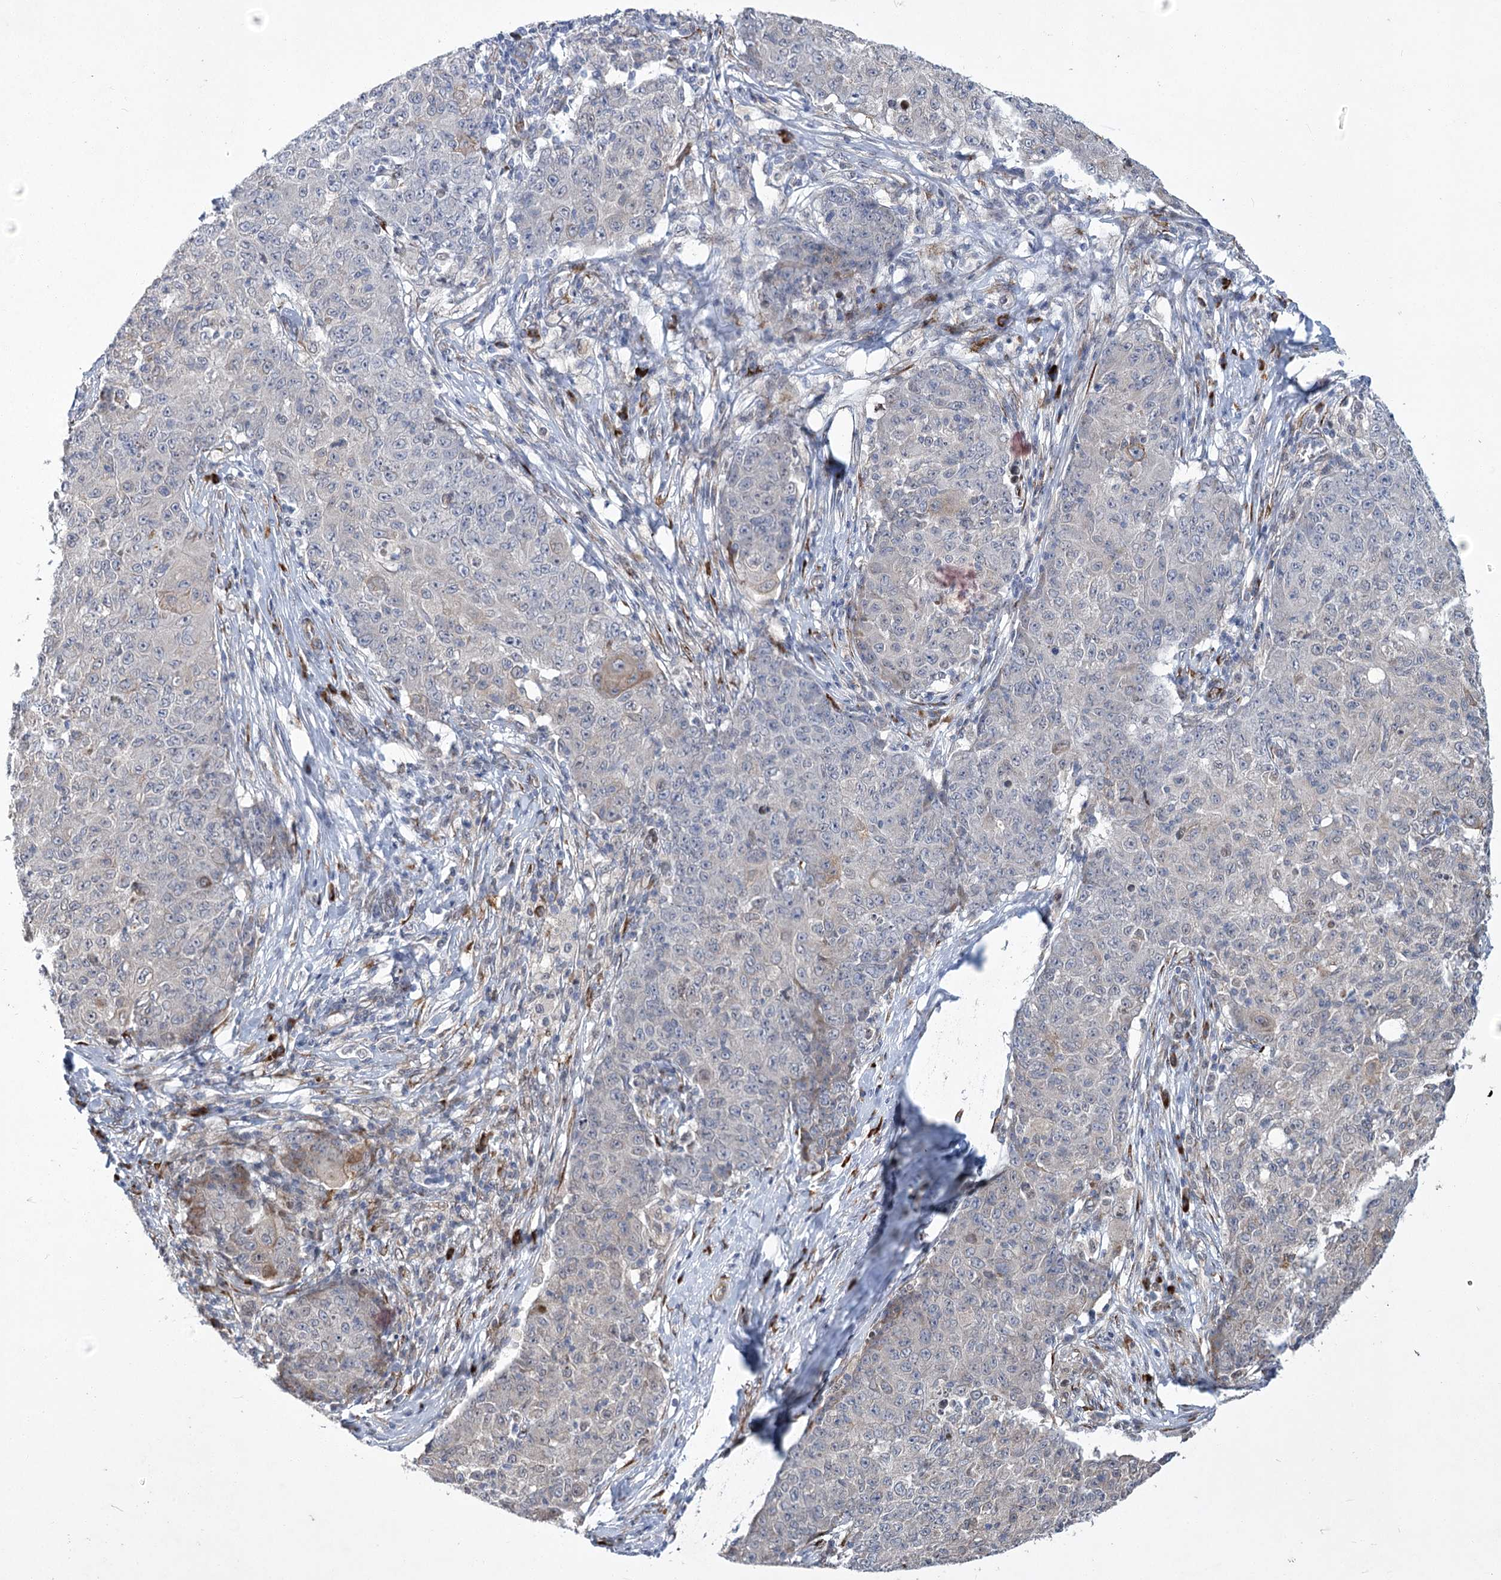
{"staining": {"intensity": "negative", "quantity": "none", "location": "none"}, "tissue": "ovarian cancer", "cell_type": "Tumor cells", "image_type": "cancer", "snomed": [{"axis": "morphology", "description": "Carcinoma, endometroid"}, {"axis": "topography", "description": "Ovary"}], "caption": "A photomicrograph of endometroid carcinoma (ovarian) stained for a protein exhibits no brown staining in tumor cells. The staining is performed using DAB brown chromogen with nuclei counter-stained in using hematoxylin.", "gene": "GCNT4", "patient": {"sex": "female", "age": 42}}